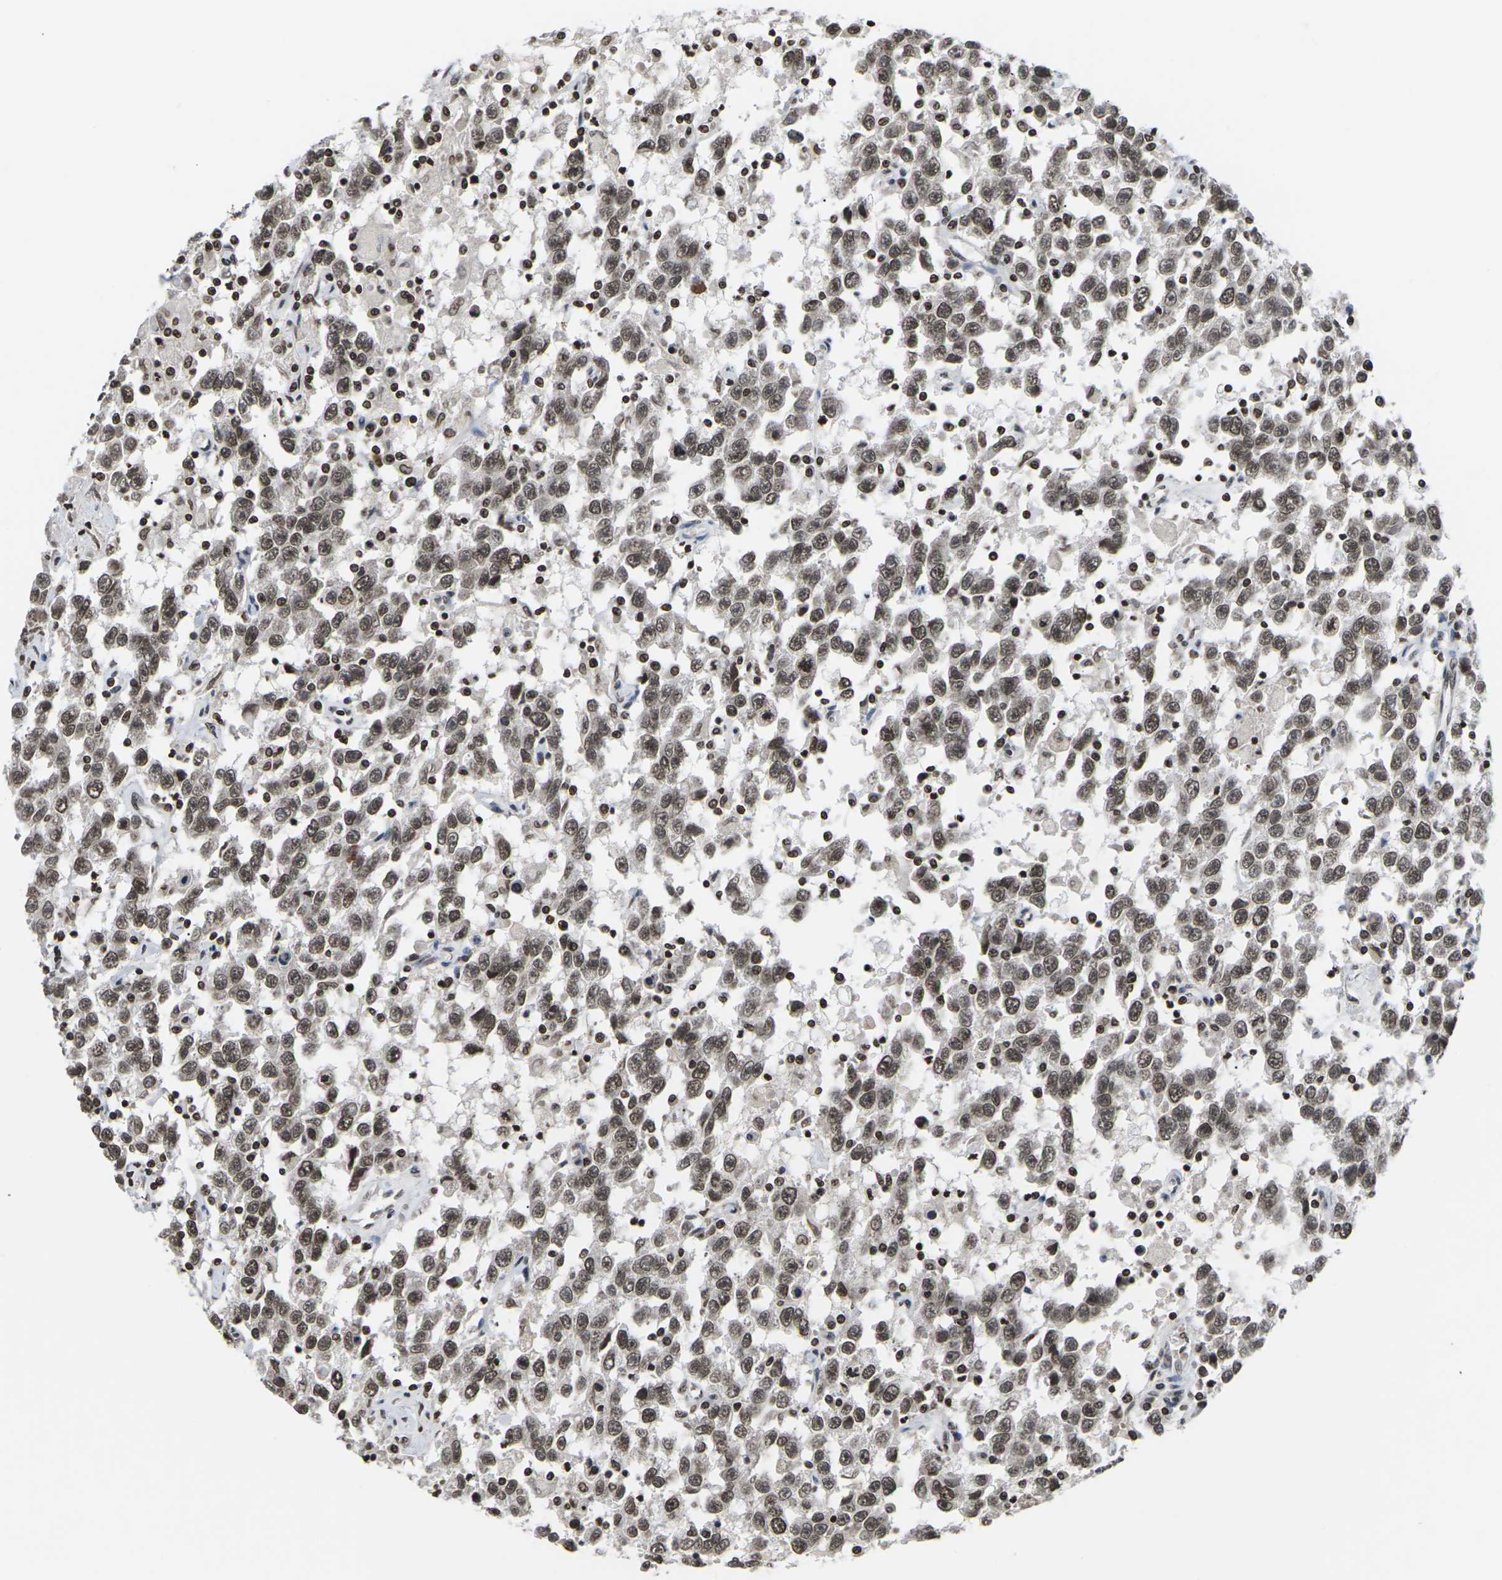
{"staining": {"intensity": "moderate", "quantity": ">75%", "location": "nuclear"}, "tissue": "testis cancer", "cell_type": "Tumor cells", "image_type": "cancer", "snomed": [{"axis": "morphology", "description": "Seminoma, NOS"}, {"axis": "topography", "description": "Testis"}], "caption": "High-power microscopy captured an immunohistochemistry (IHC) histopathology image of testis seminoma, revealing moderate nuclear staining in approximately >75% of tumor cells.", "gene": "ETV5", "patient": {"sex": "male", "age": 41}}